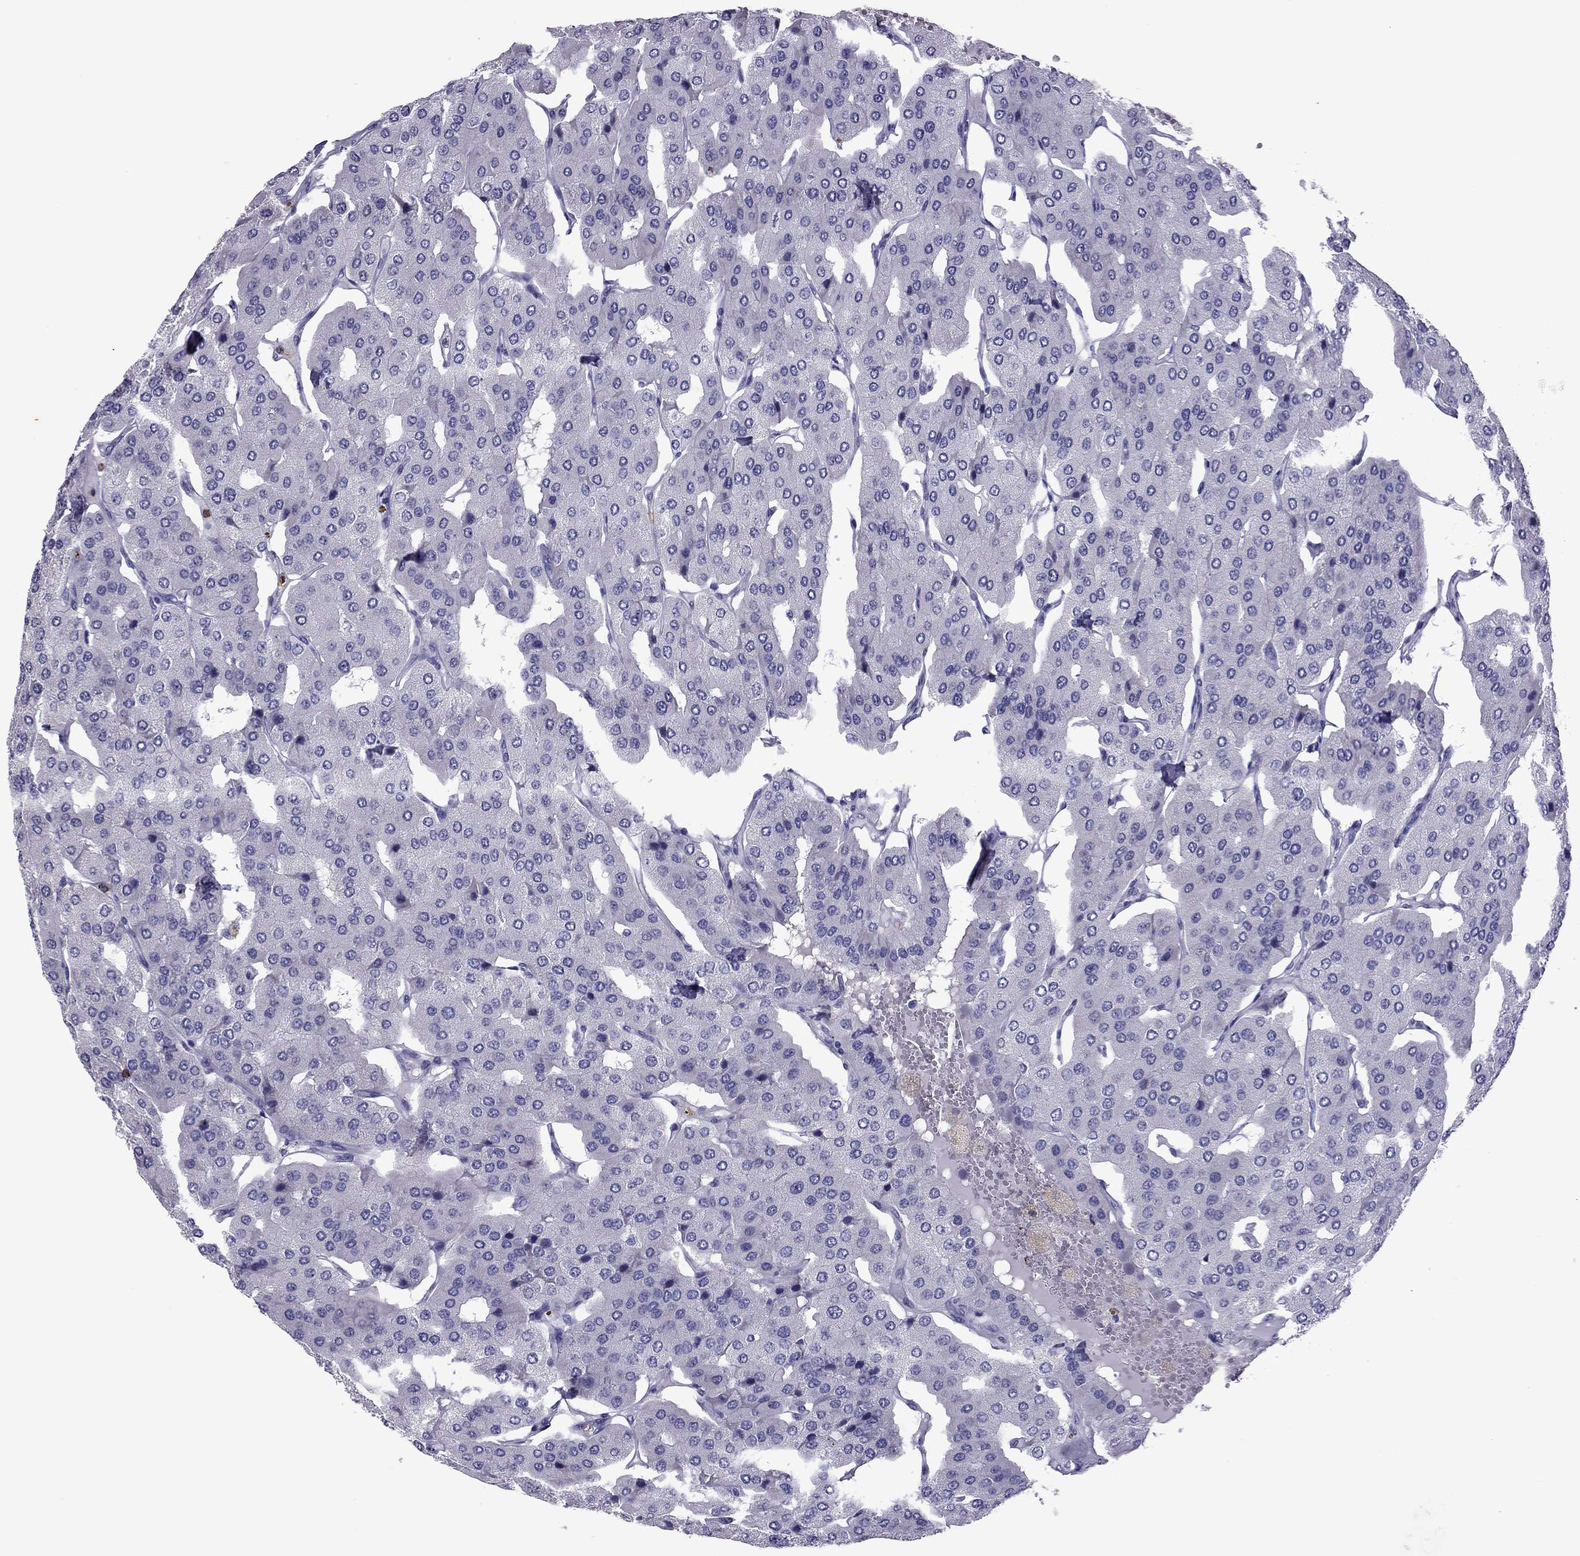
{"staining": {"intensity": "negative", "quantity": "none", "location": "none"}, "tissue": "parathyroid gland", "cell_type": "Glandular cells", "image_type": "normal", "snomed": [{"axis": "morphology", "description": "Normal tissue, NOS"}, {"axis": "morphology", "description": "Adenoma, NOS"}, {"axis": "topography", "description": "Parathyroid gland"}], "caption": "Photomicrograph shows no significant protein expression in glandular cells of benign parathyroid gland. Nuclei are stained in blue.", "gene": "CCL27", "patient": {"sex": "female", "age": 86}}